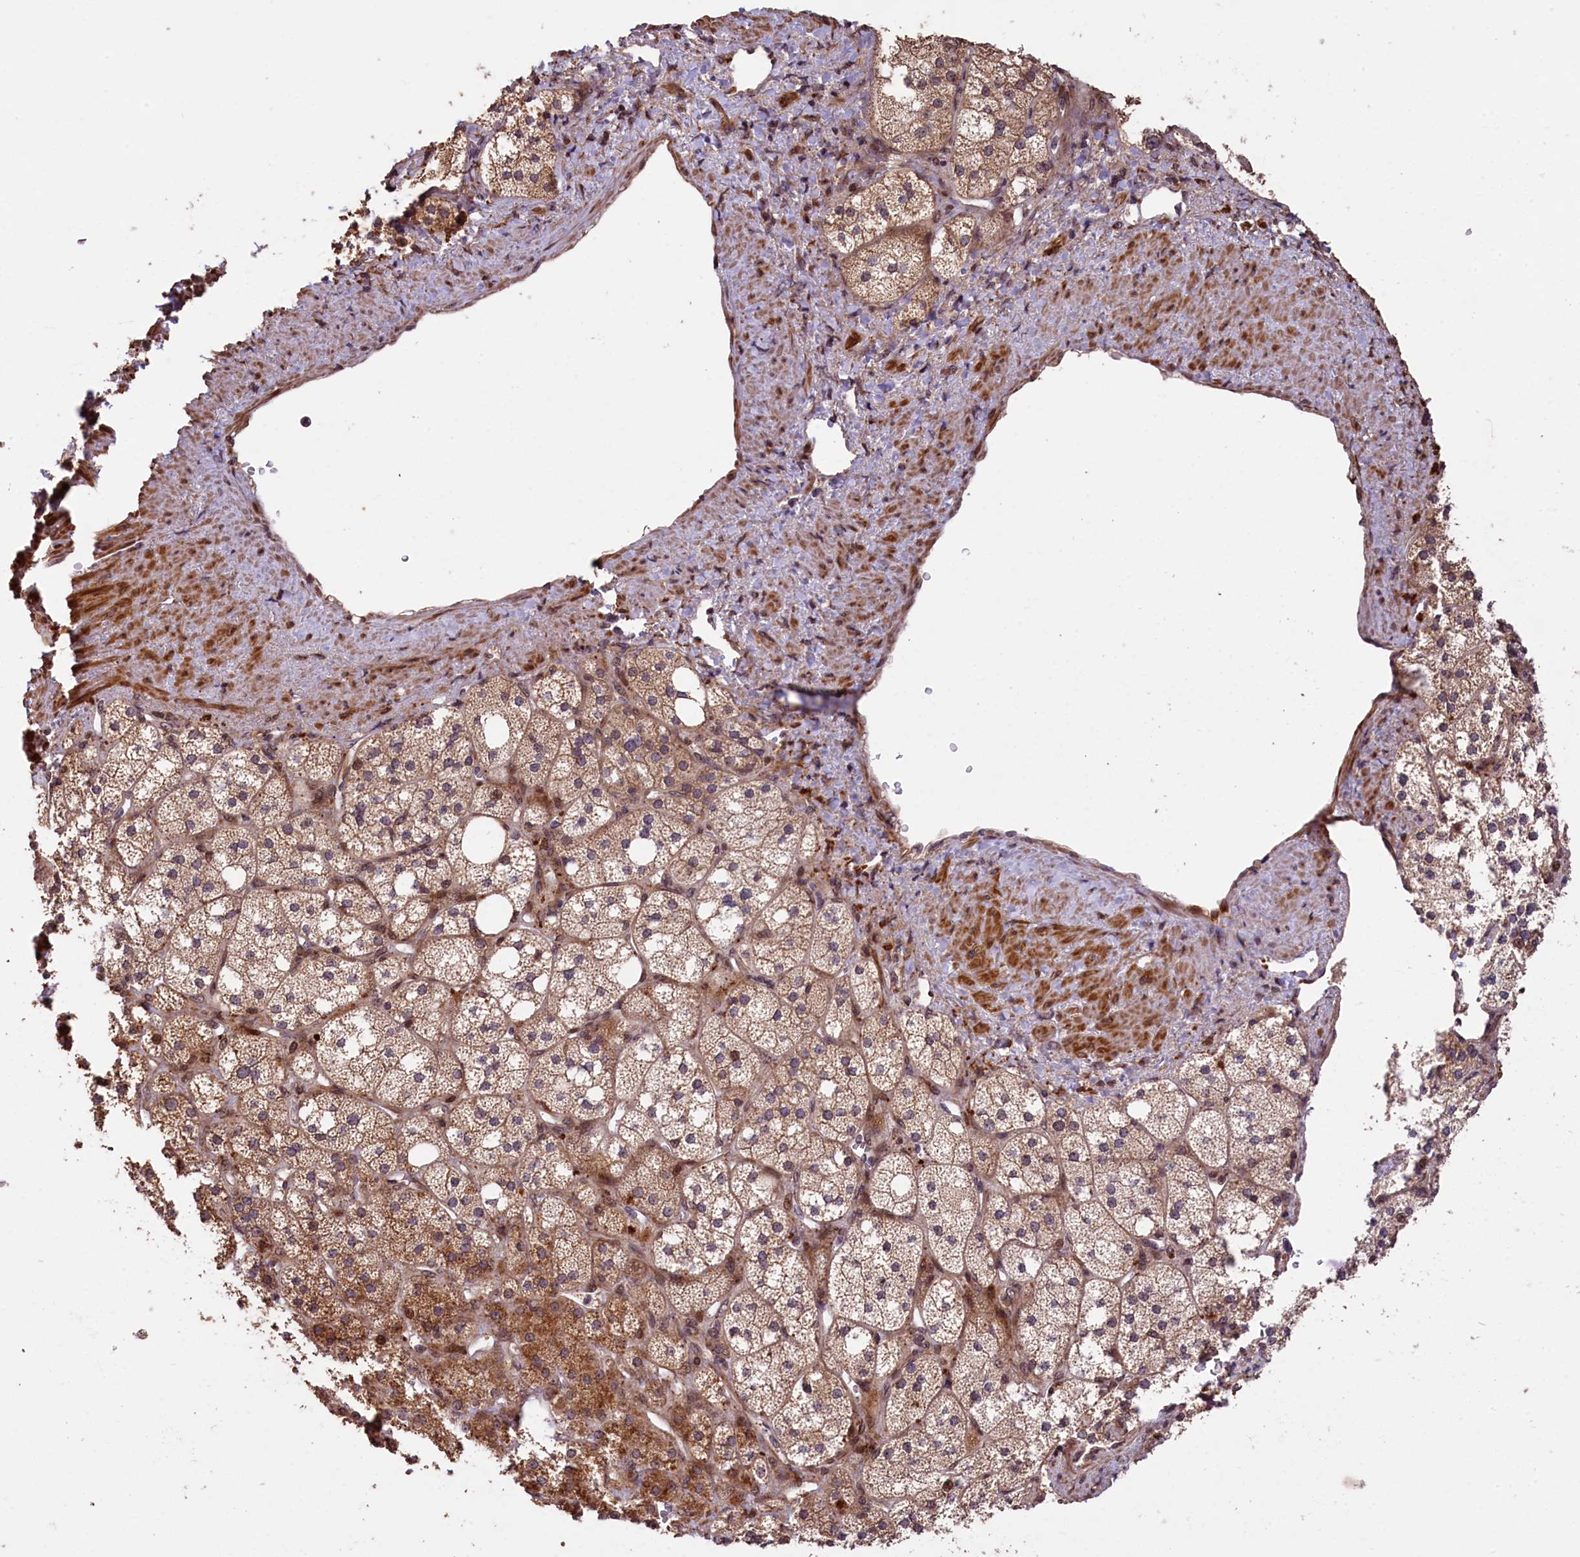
{"staining": {"intensity": "moderate", "quantity": ">75%", "location": "cytoplasmic/membranous"}, "tissue": "adrenal gland", "cell_type": "Glandular cells", "image_type": "normal", "snomed": [{"axis": "morphology", "description": "Normal tissue, NOS"}, {"axis": "topography", "description": "Adrenal gland"}], "caption": "The immunohistochemical stain highlights moderate cytoplasmic/membranous expression in glandular cells of unremarkable adrenal gland.", "gene": "DNAJB9", "patient": {"sex": "male", "age": 61}}